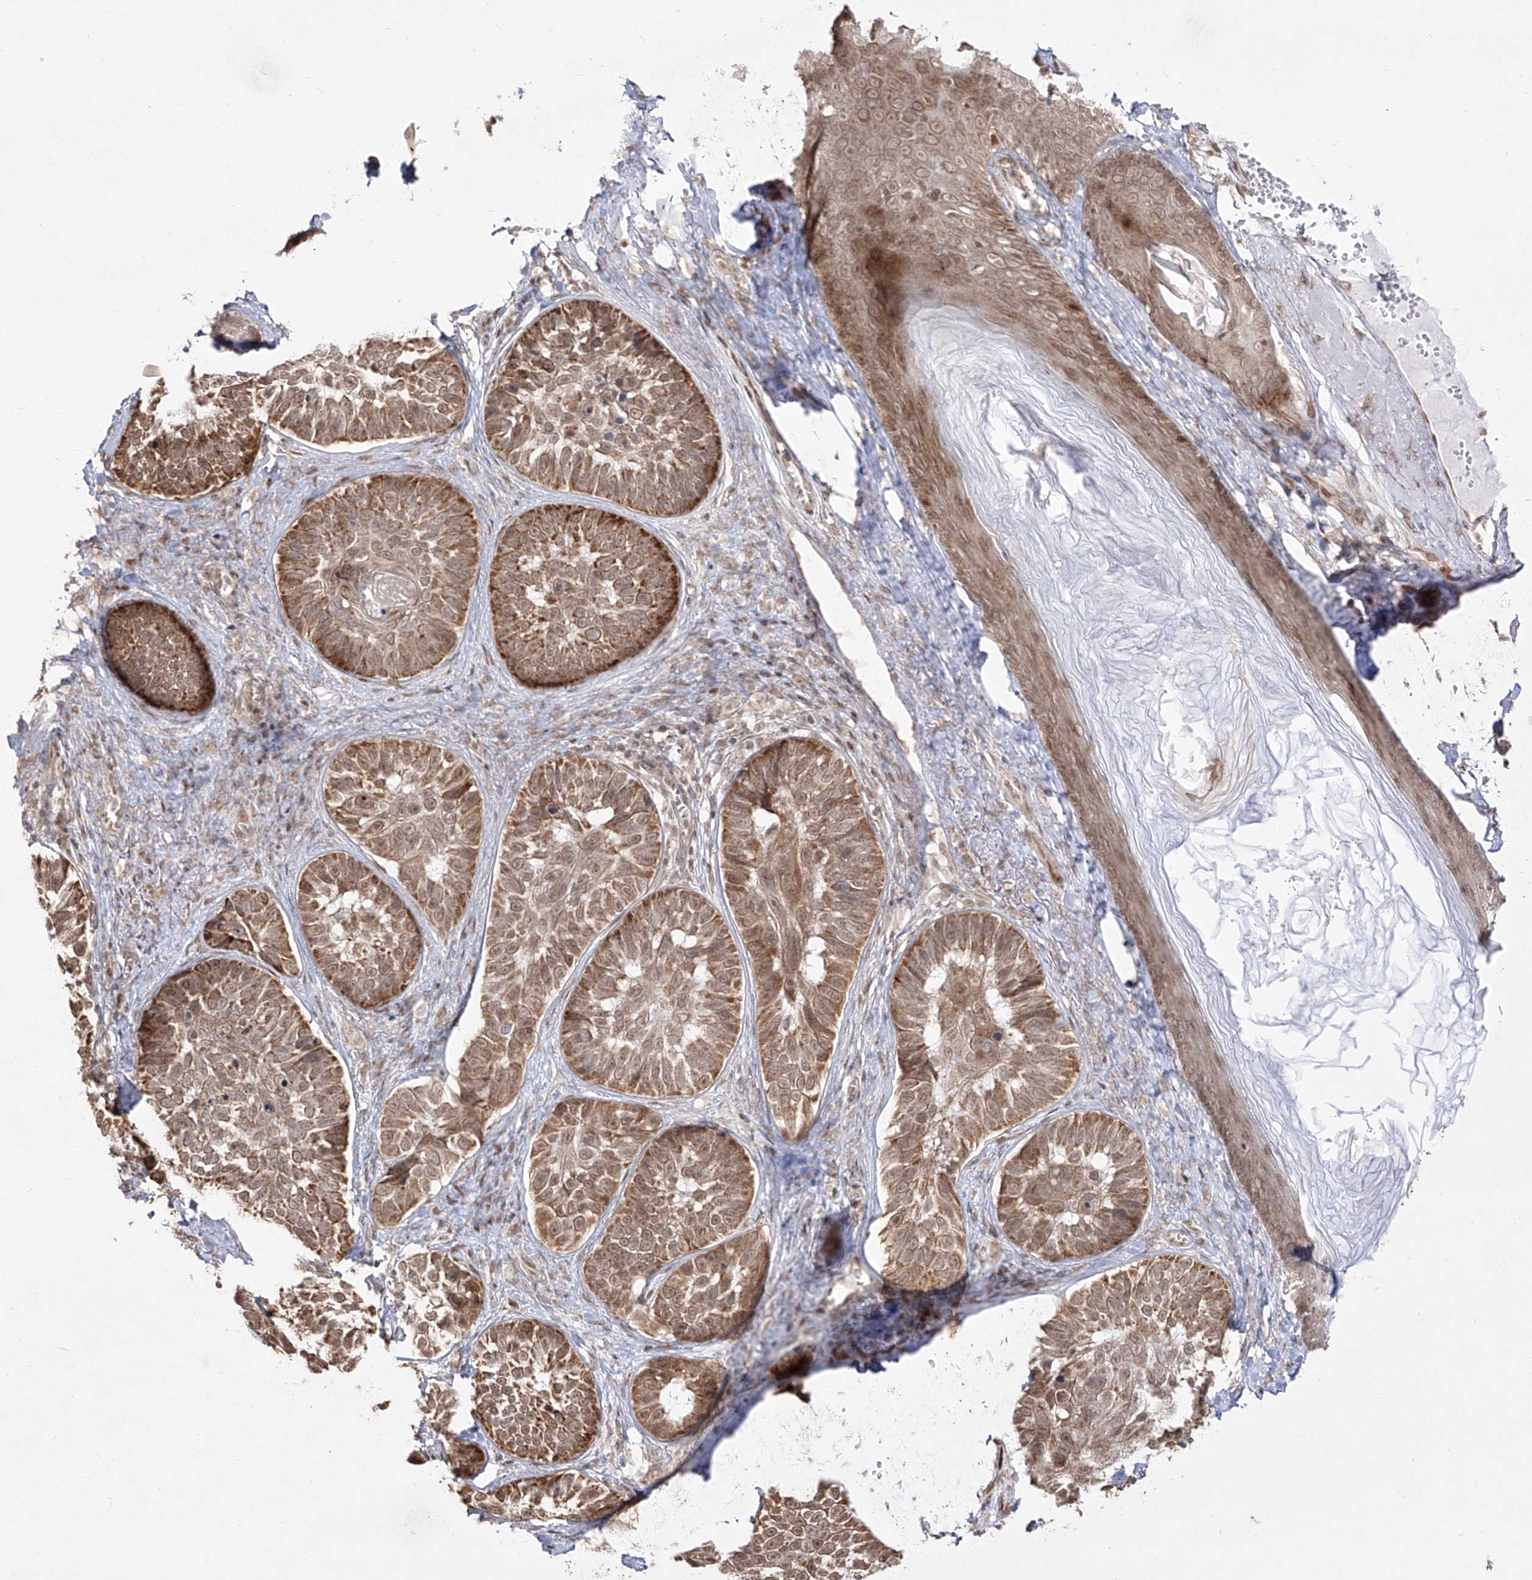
{"staining": {"intensity": "moderate", "quantity": ">75%", "location": "cytoplasmic/membranous,nuclear"}, "tissue": "skin cancer", "cell_type": "Tumor cells", "image_type": "cancer", "snomed": [{"axis": "morphology", "description": "Basal cell carcinoma"}, {"axis": "topography", "description": "Skin"}], "caption": "Skin cancer (basal cell carcinoma) stained with a brown dye exhibits moderate cytoplasmic/membranous and nuclear positive positivity in about >75% of tumor cells.", "gene": "SNRNP27", "patient": {"sex": "male", "age": 62}}